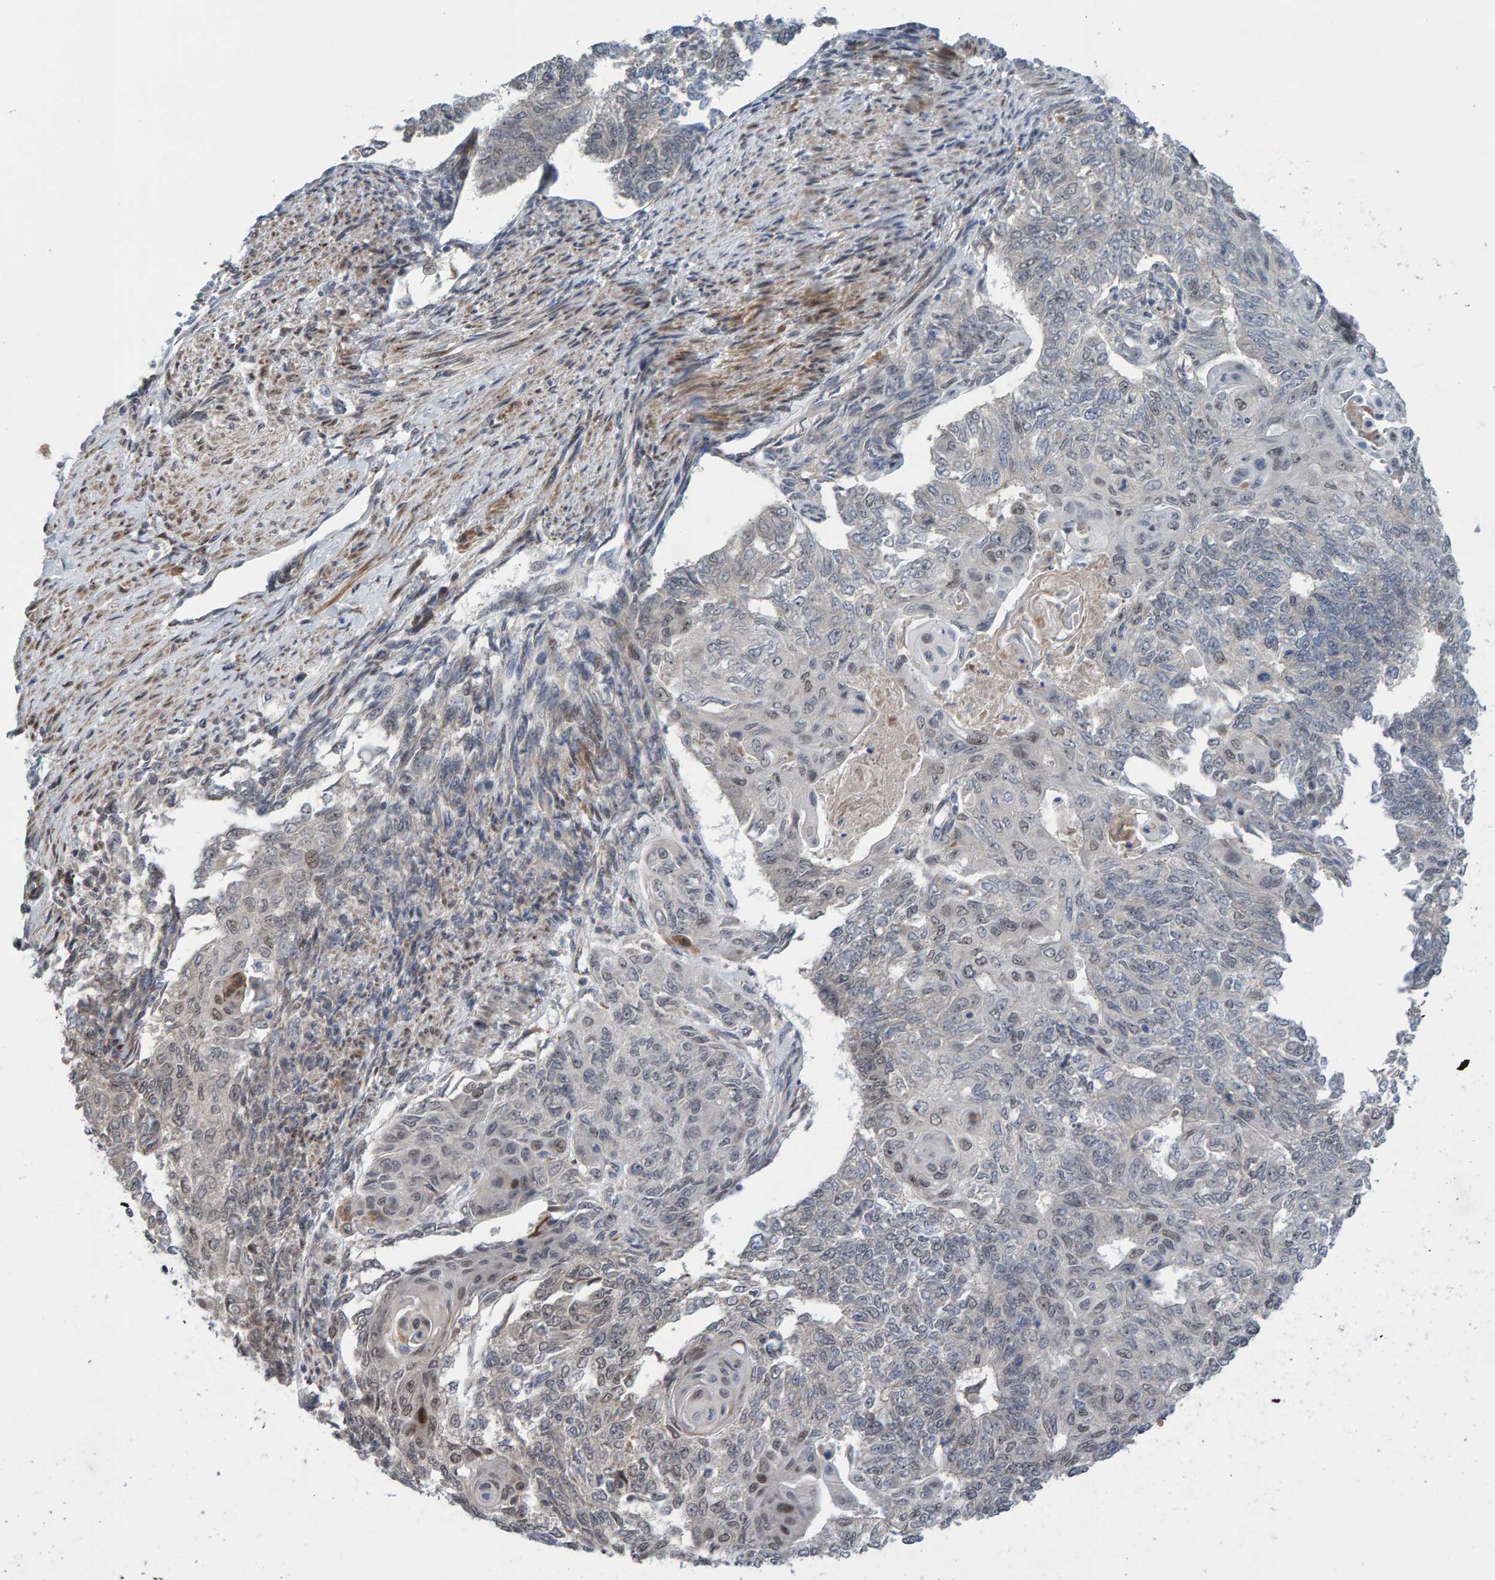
{"staining": {"intensity": "weak", "quantity": "<25%", "location": "nuclear"}, "tissue": "endometrial cancer", "cell_type": "Tumor cells", "image_type": "cancer", "snomed": [{"axis": "morphology", "description": "Adenocarcinoma, NOS"}, {"axis": "topography", "description": "Endometrium"}], "caption": "There is no significant staining in tumor cells of endometrial adenocarcinoma.", "gene": "MFSD6L", "patient": {"sex": "female", "age": 32}}